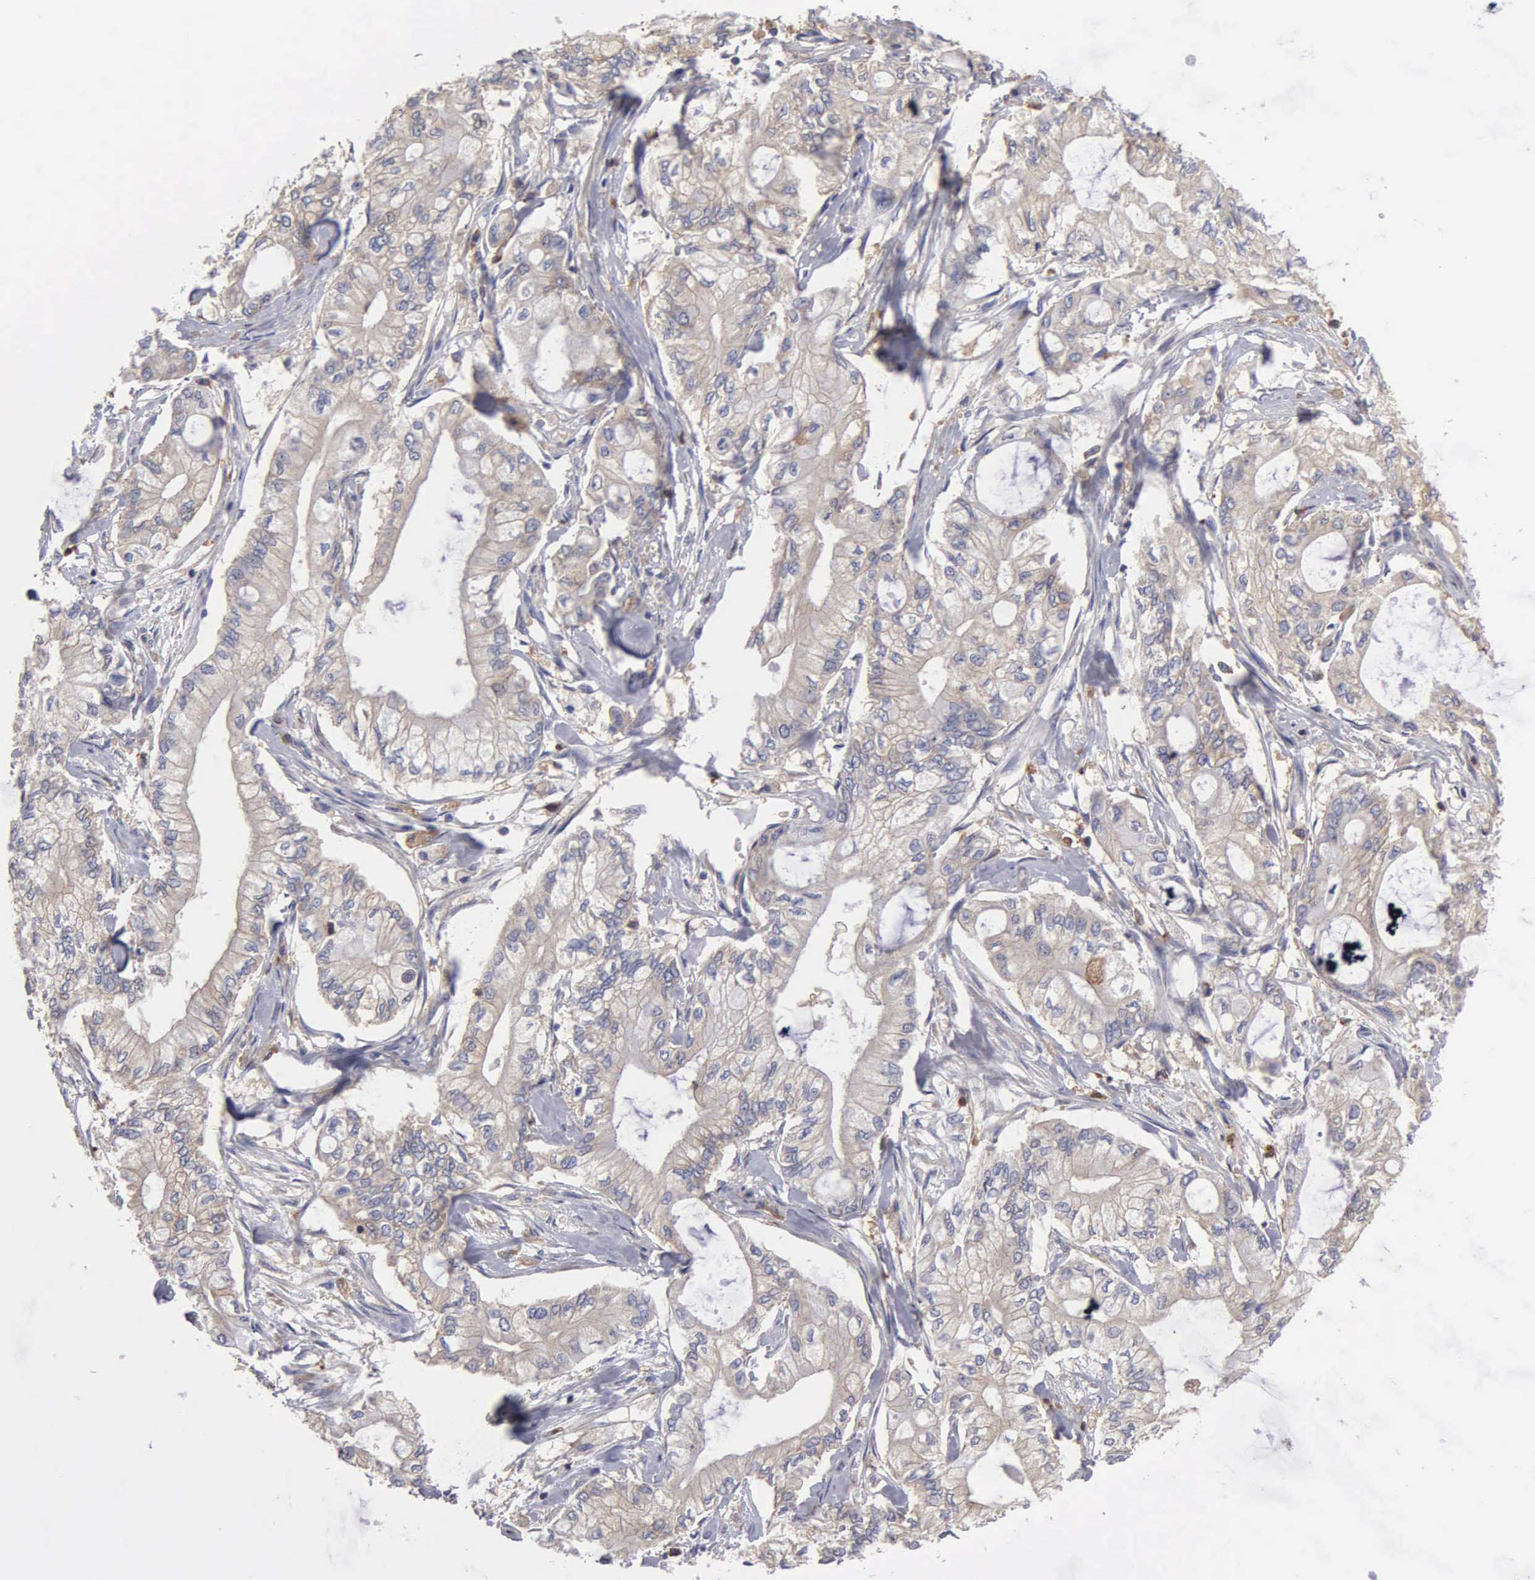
{"staining": {"intensity": "weak", "quantity": "<25%", "location": "cytoplasmic/membranous"}, "tissue": "pancreatic cancer", "cell_type": "Tumor cells", "image_type": "cancer", "snomed": [{"axis": "morphology", "description": "Adenocarcinoma, NOS"}, {"axis": "topography", "description": "Pancreas"}], "caption": "DAB immunohistochemical staining of pancreatic cancer exhibits no significant staining in tumor cells.", "gene": "G6PD", "patient": {"sex": "male", "age": 79}}